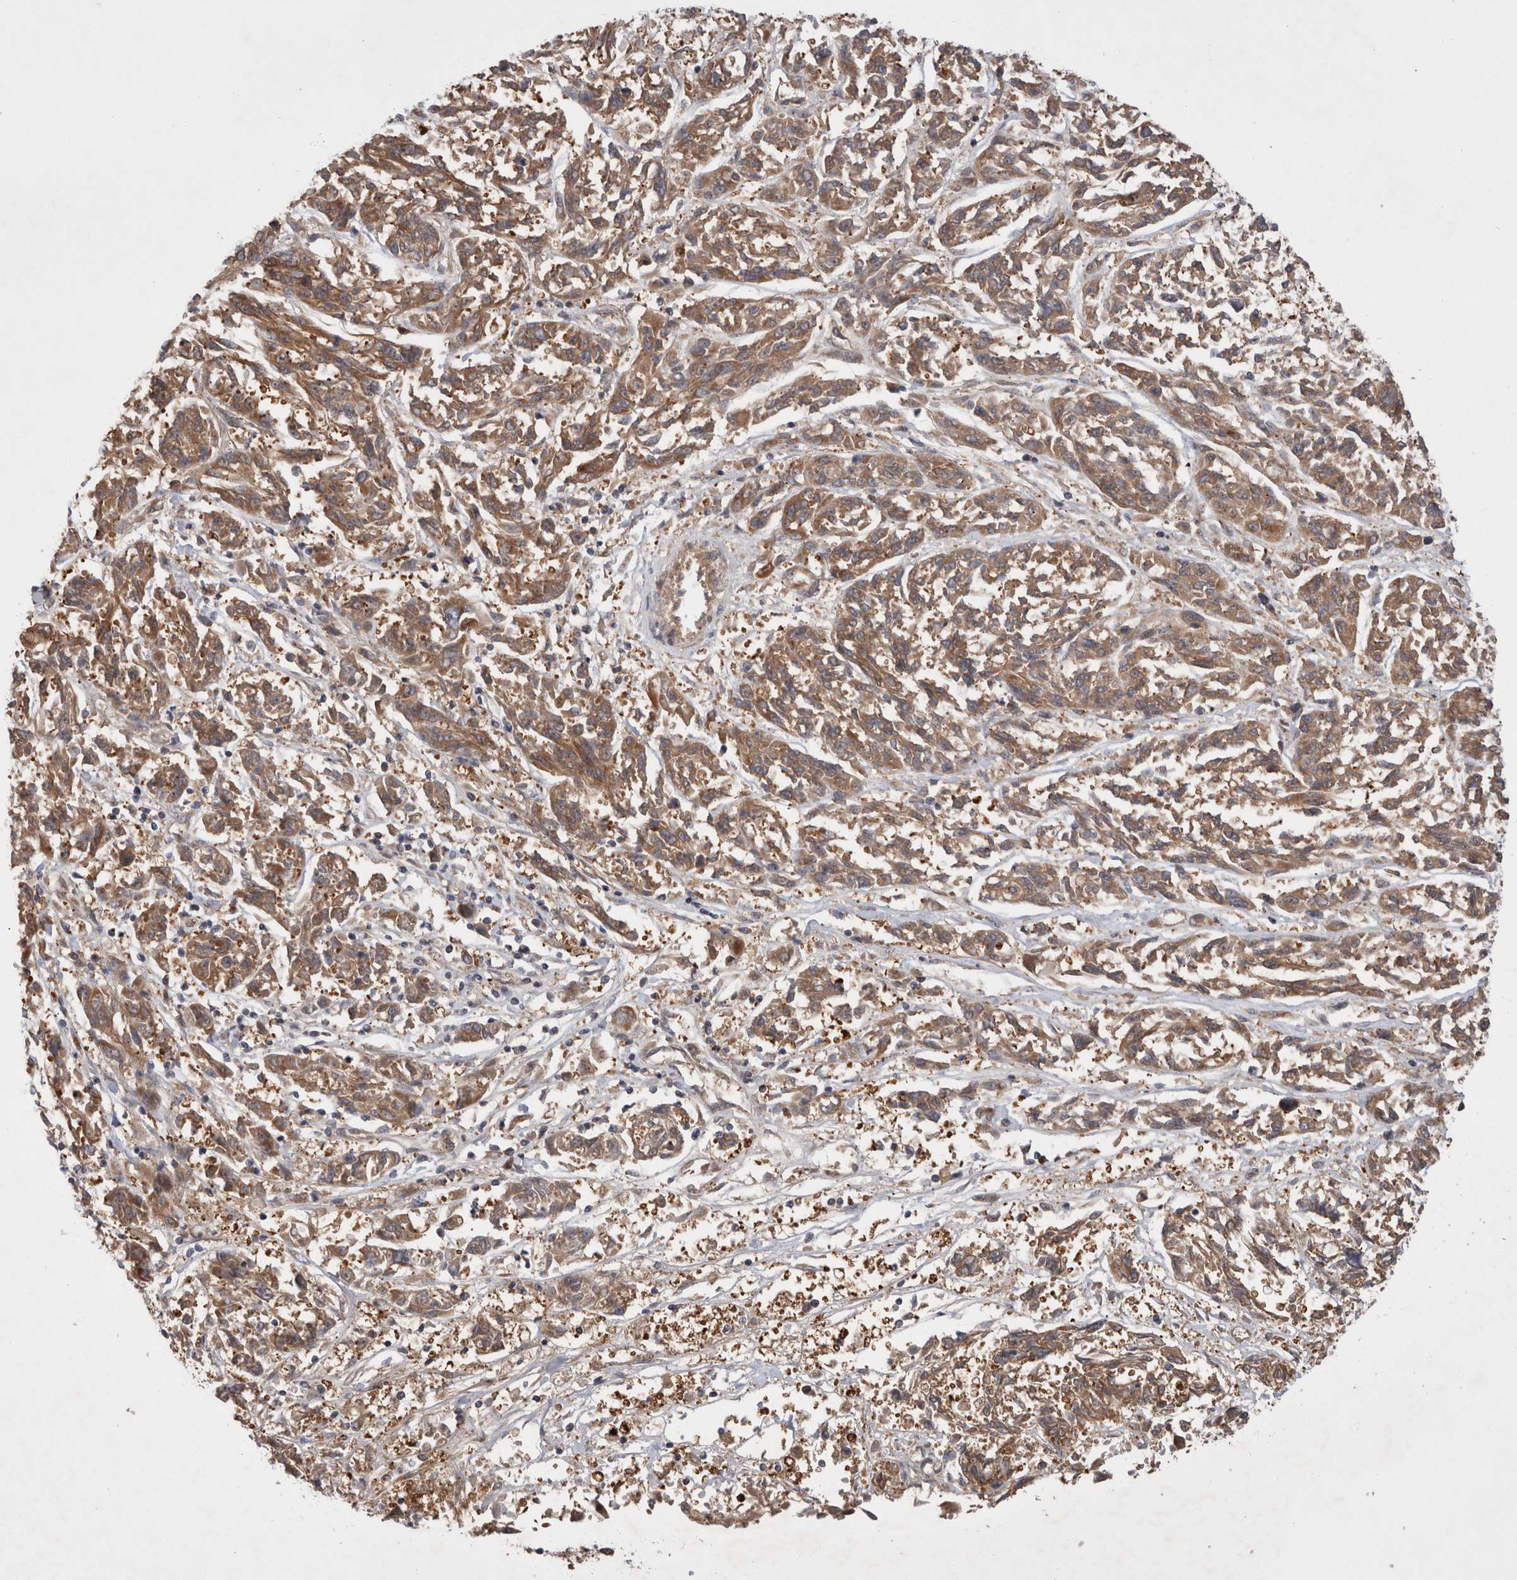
{"staining": {"intensity": "moderate", "quantity": ">75%", "location": "cytoplasmic/membranous"}, "tissue": "melanoma", "cell_type": "Tumor cells", "image_type": "cancer", "snomed": [{"axis": "morphology", "description": "Malignant melanoma, NOS"}, {"axis": "topography", "description": "Skin"}], "caption": "A brown stain shows moderate cytoplasmic/membranous staining of a protein in melanoma tumor cells. (DAB IHC with brightfield microscopy, high magnification).", "gene": "MRPL37", "patient": {"sex": "male", "age": 53}}